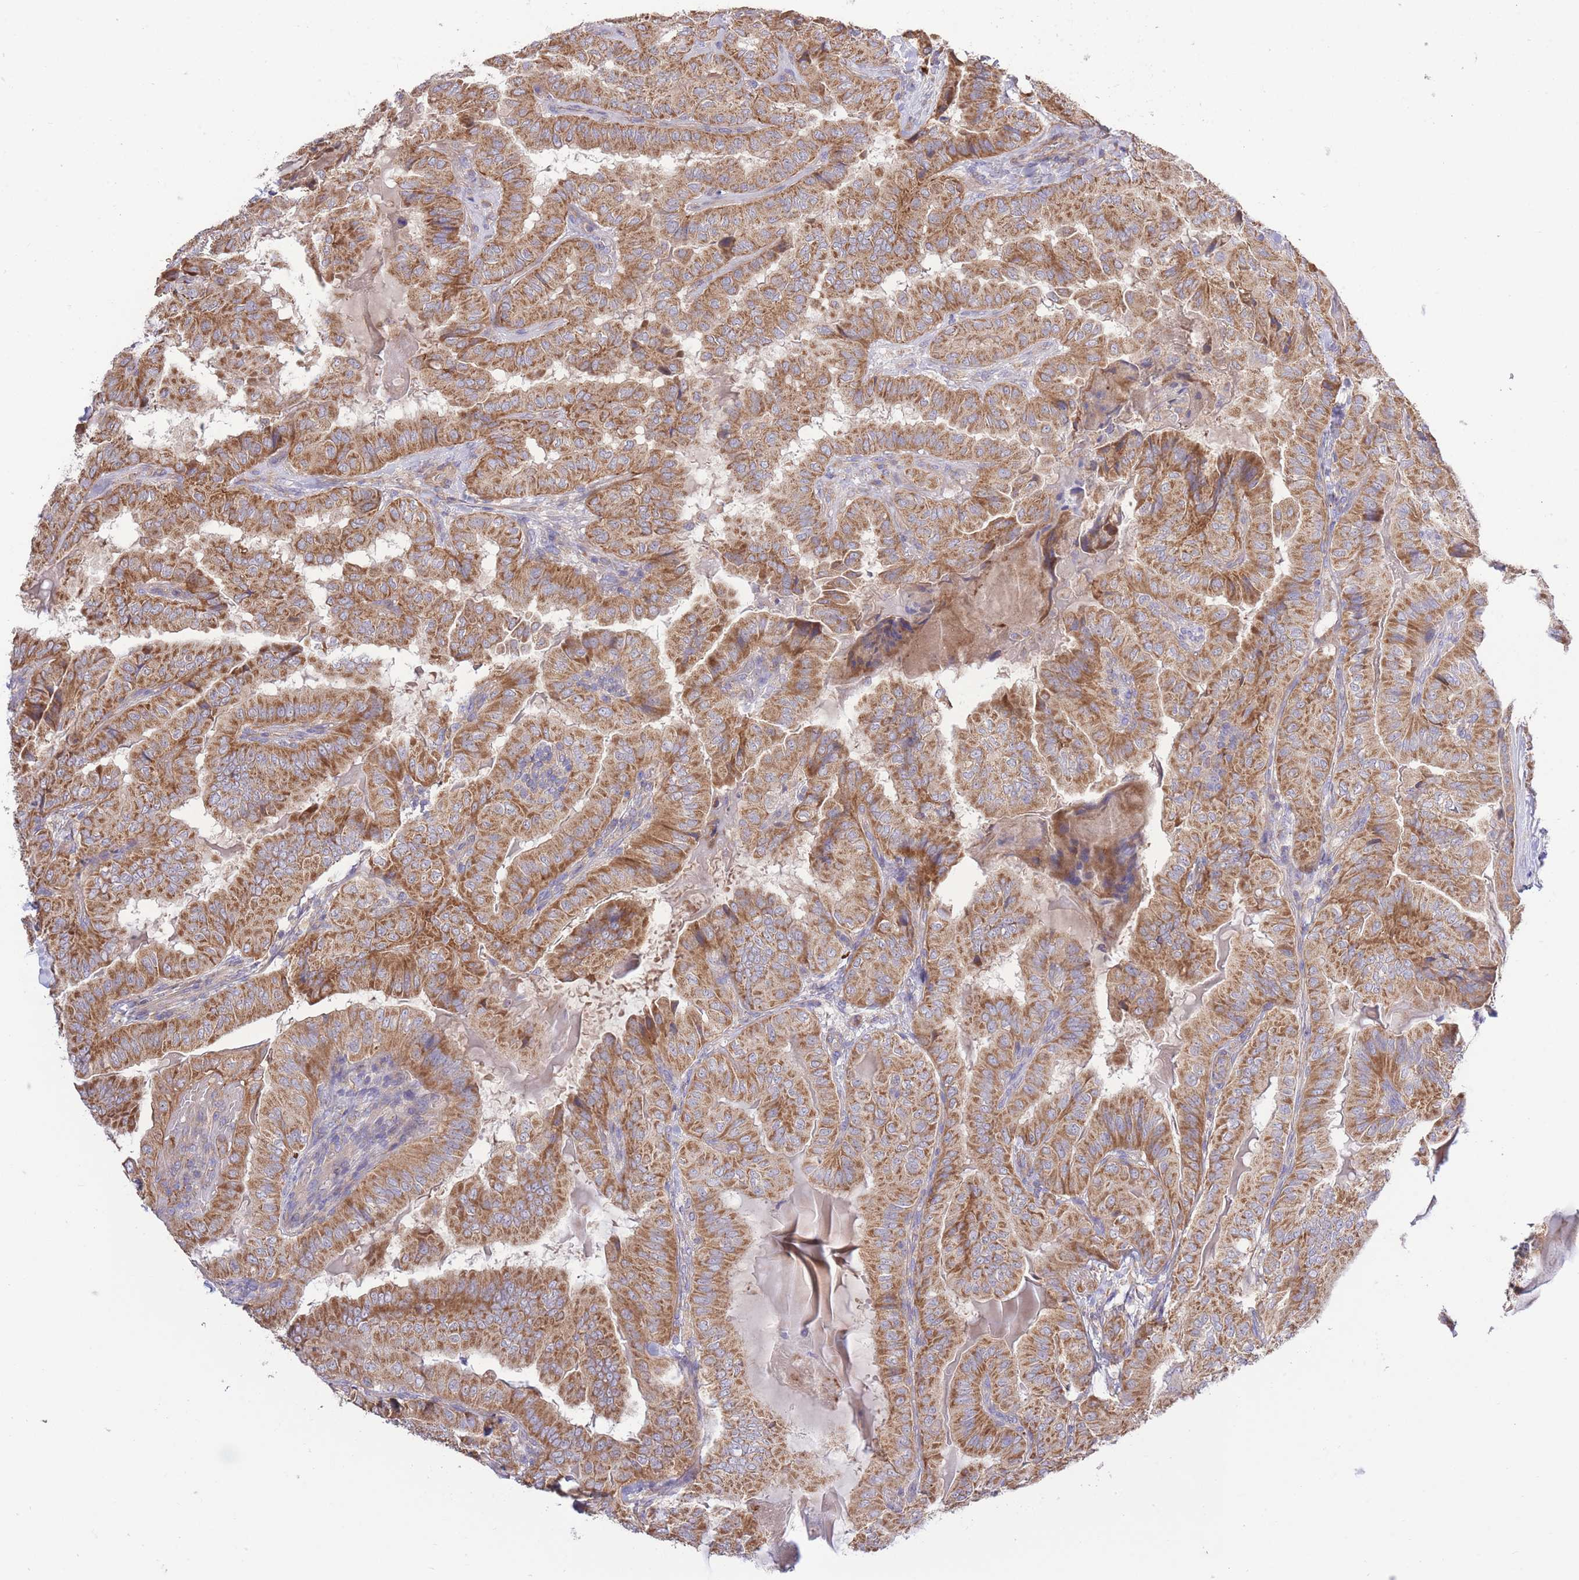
{"staining": {"intensity": "moderate", "quantity": ">75%", "location": "cytoplasmic/membranous"}, "tissue": "thyroid cancer", "cell_type": "Tumor cells", "image_type": "cancer", "snomed": [{"axis": "morphology", "description": "Papillary adenocarcinoma, NOS"}, {"axis": "topography", "description": "Thyroid gland"}], "caption": "Immunohistochemistry (IHC) (DAB) staining of thyroid cancer (papillary adenocarcinoma) displays moderate cytoplasmic/membranous protein positivity in approximately >75% of tumor cells. The staining was performed using DAB (3,3'-diaminobenzidine), with brown indicating positive protein expression. Nuclei are stained blue with hematoxylin.", "gene": "ATP13A2", "patient": {"sex": "female", "age": 68}}